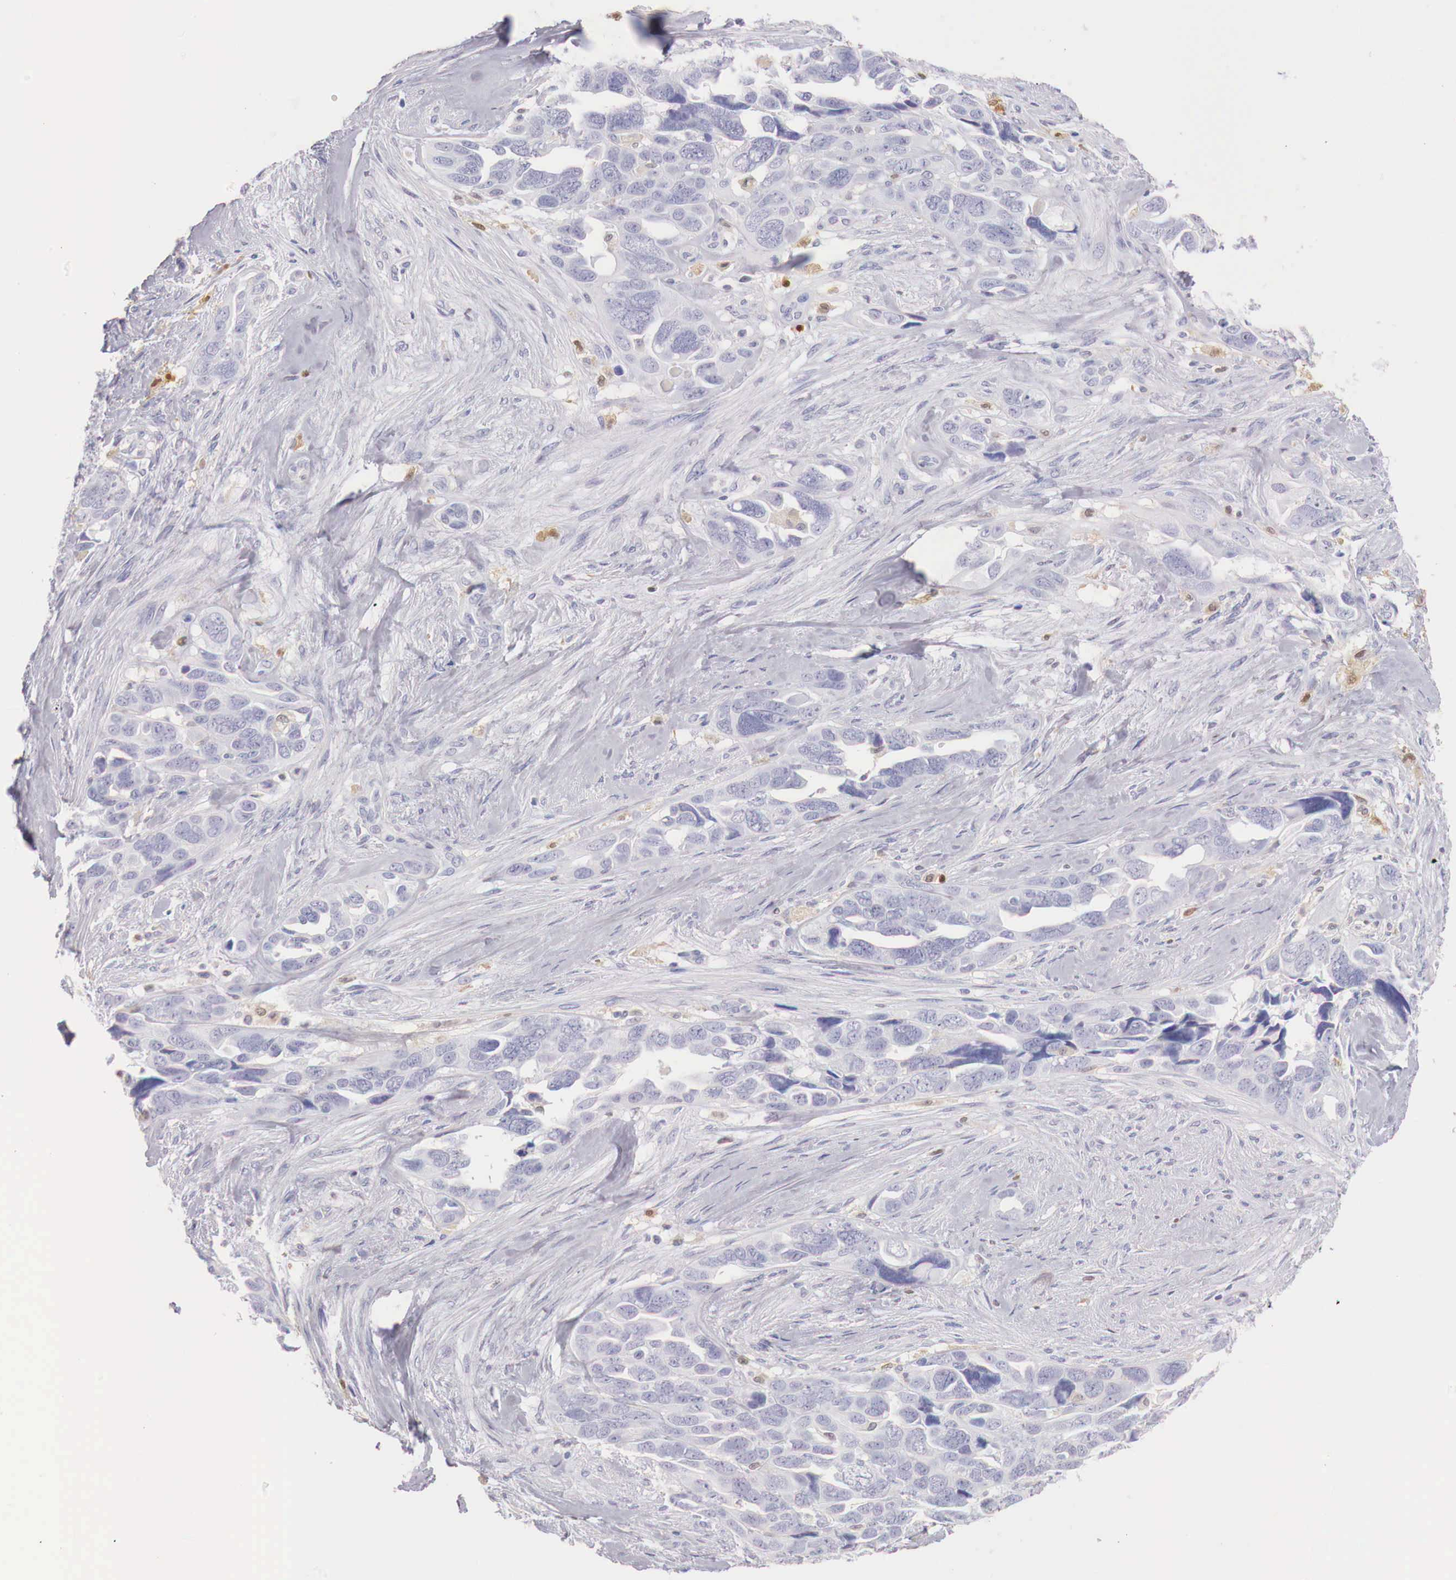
{"staining": {"intensity": "negative", "quantity": "none", "location": "none"}, "tissue": "ovarian cancer", "cell_type": "Tumor cells", "image_type": "cancer", "snomed": [{"axis": "morphology", "description": "Cystadenocarcinoma, serous, NOS"}, {"axis": "topography", "description": "Ovary"}], "caption": "Protein analysis of ovarian cancer shows no significant staining in tumor cells.", "gene": "RENBP", "patient": {"sex": "female", "age": 63}}